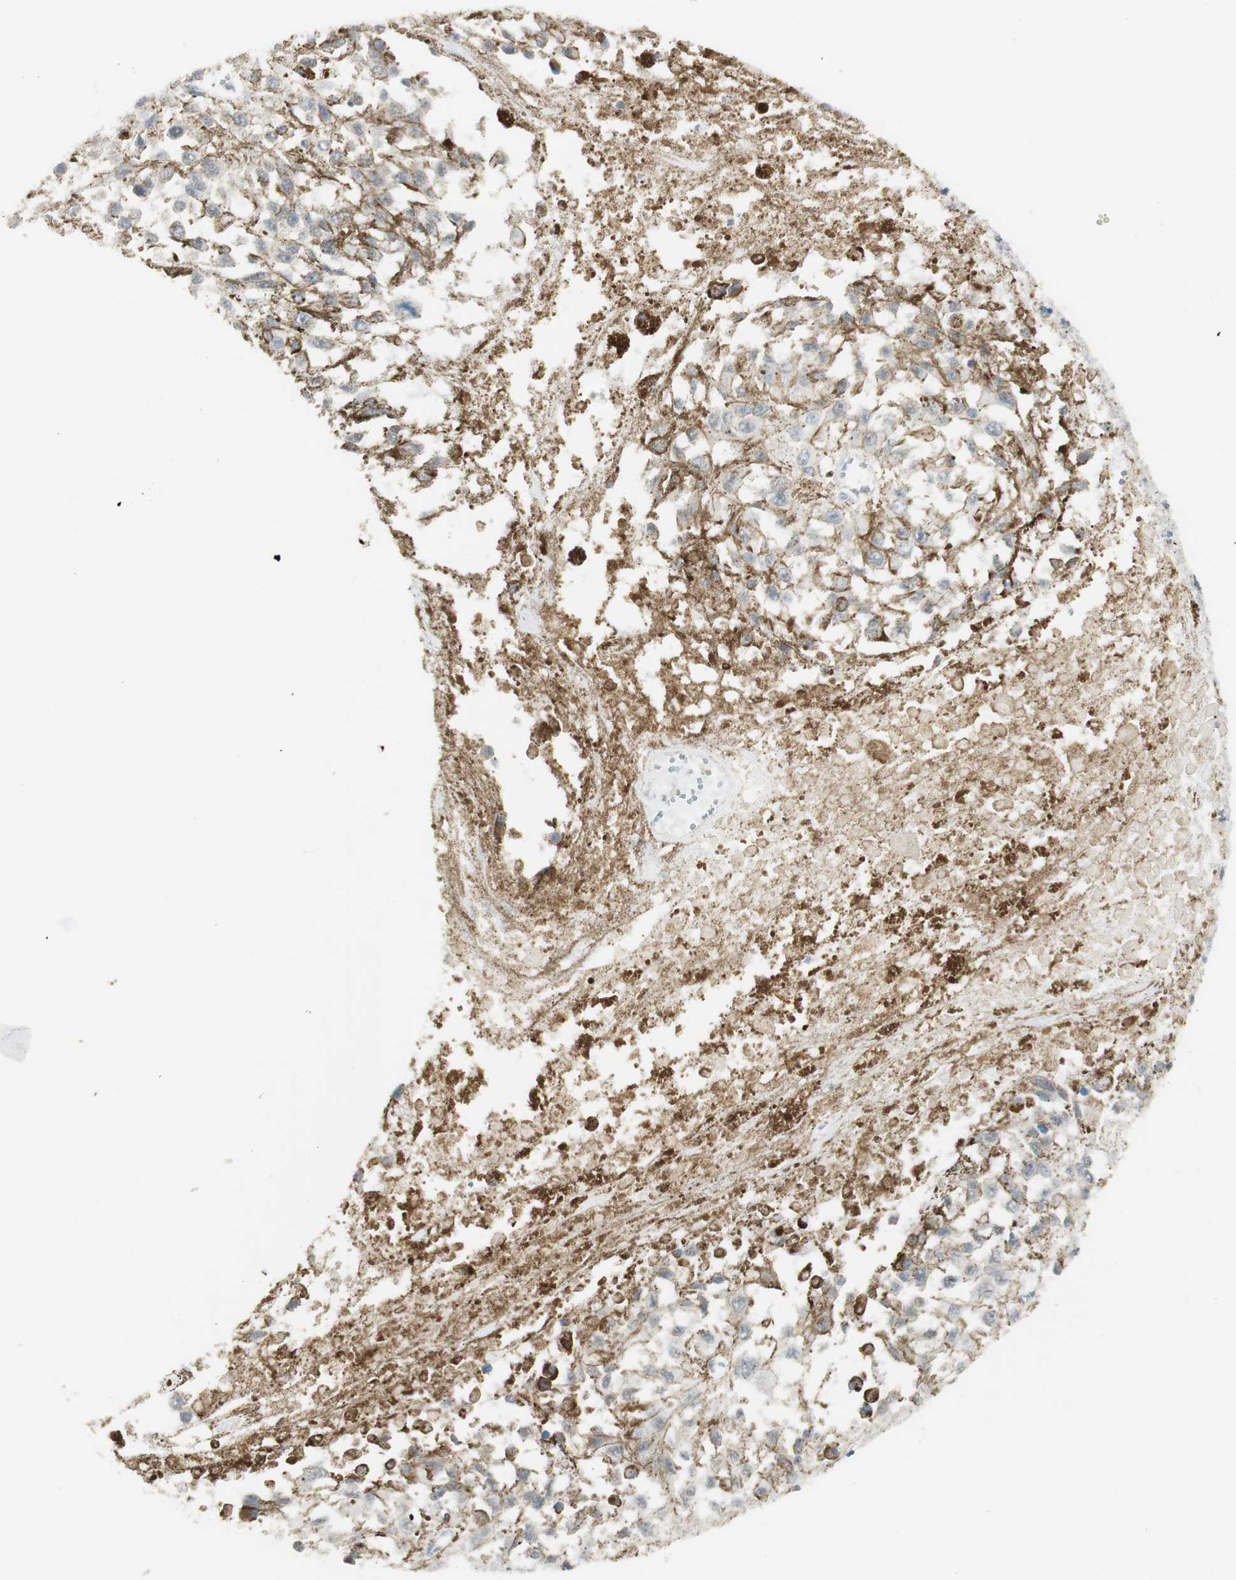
{"staining": {"intensity": "negative", "quantity": "none", "location": "none"}, "tissue": "melanoma", "cell_type": "Tumor cells", "image_type": "cancer", "snomed": [{"axis": "morphology", "description": "Malignant melanoma, Metastatic site"}, {"axis": "topography", "description": "Lymph node"}], "caption": "The immunohistochemistry (IHC) histopathology image has no significant staining in tumor cells of melanoma tissue.", "gene": "B4GALNT1", "patient": {"sex": "male", "age": 59}}